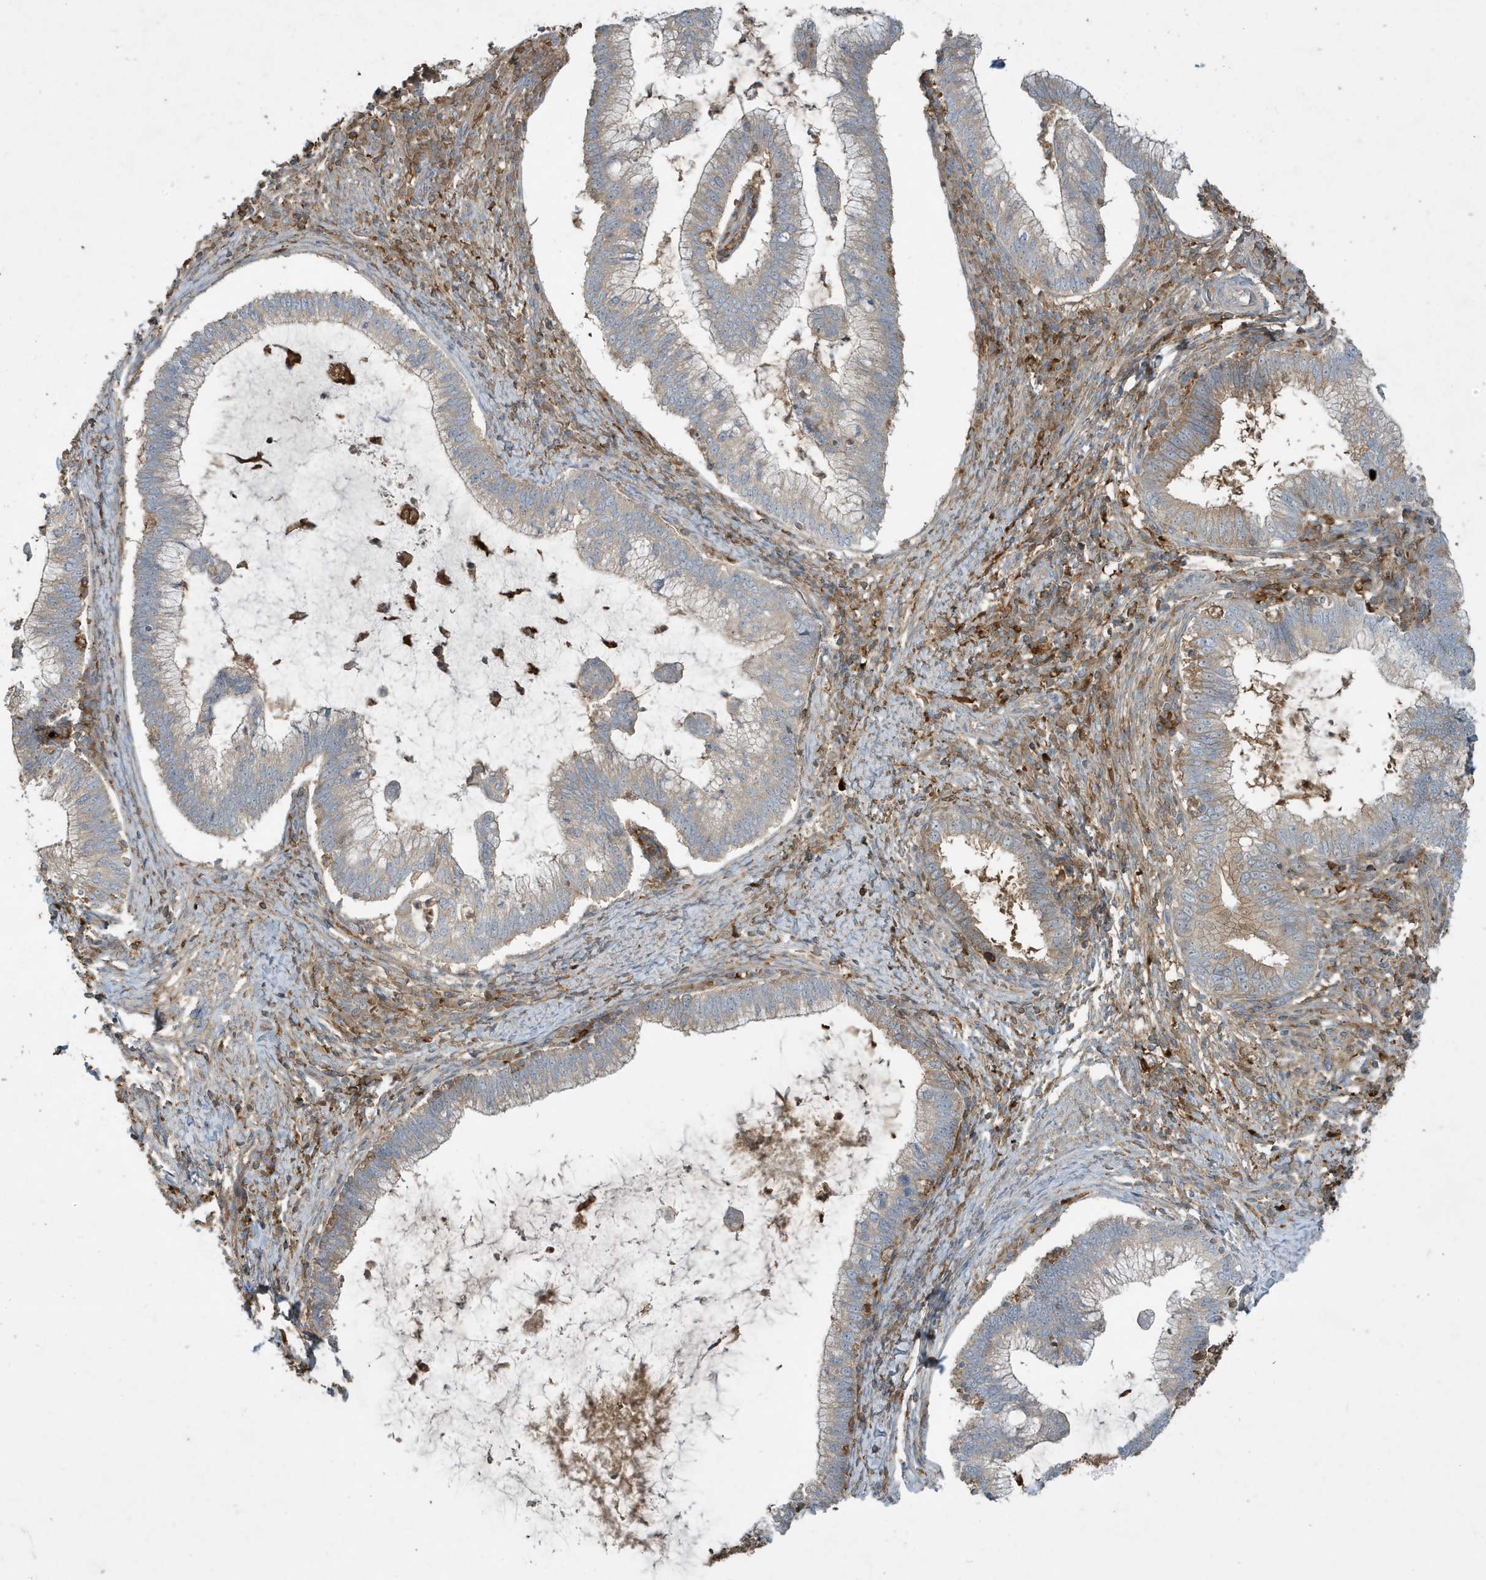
{"staining": {"intensity": "weak", "quantity": "25%-75%", "location": "cytoplasmic/membranous"}, "tissue": "cervical cancer", "cell_type": "Tumor cells", "image_type": "cancer", "snomed": [{"axis": "morphology", "description": "Adenocarcinoma, NOS"}, {"axis": "topography", "description": "Cervix"}], "caption": "Immunohistochemical staining of cervical adenocarcinoma exhibits low levels of weak cytoplasmic/membranous protein expression in about 25%-75% of tumor cells.", "gene": "ABTB1", "patient": {"sex": "female", "age": 36}}